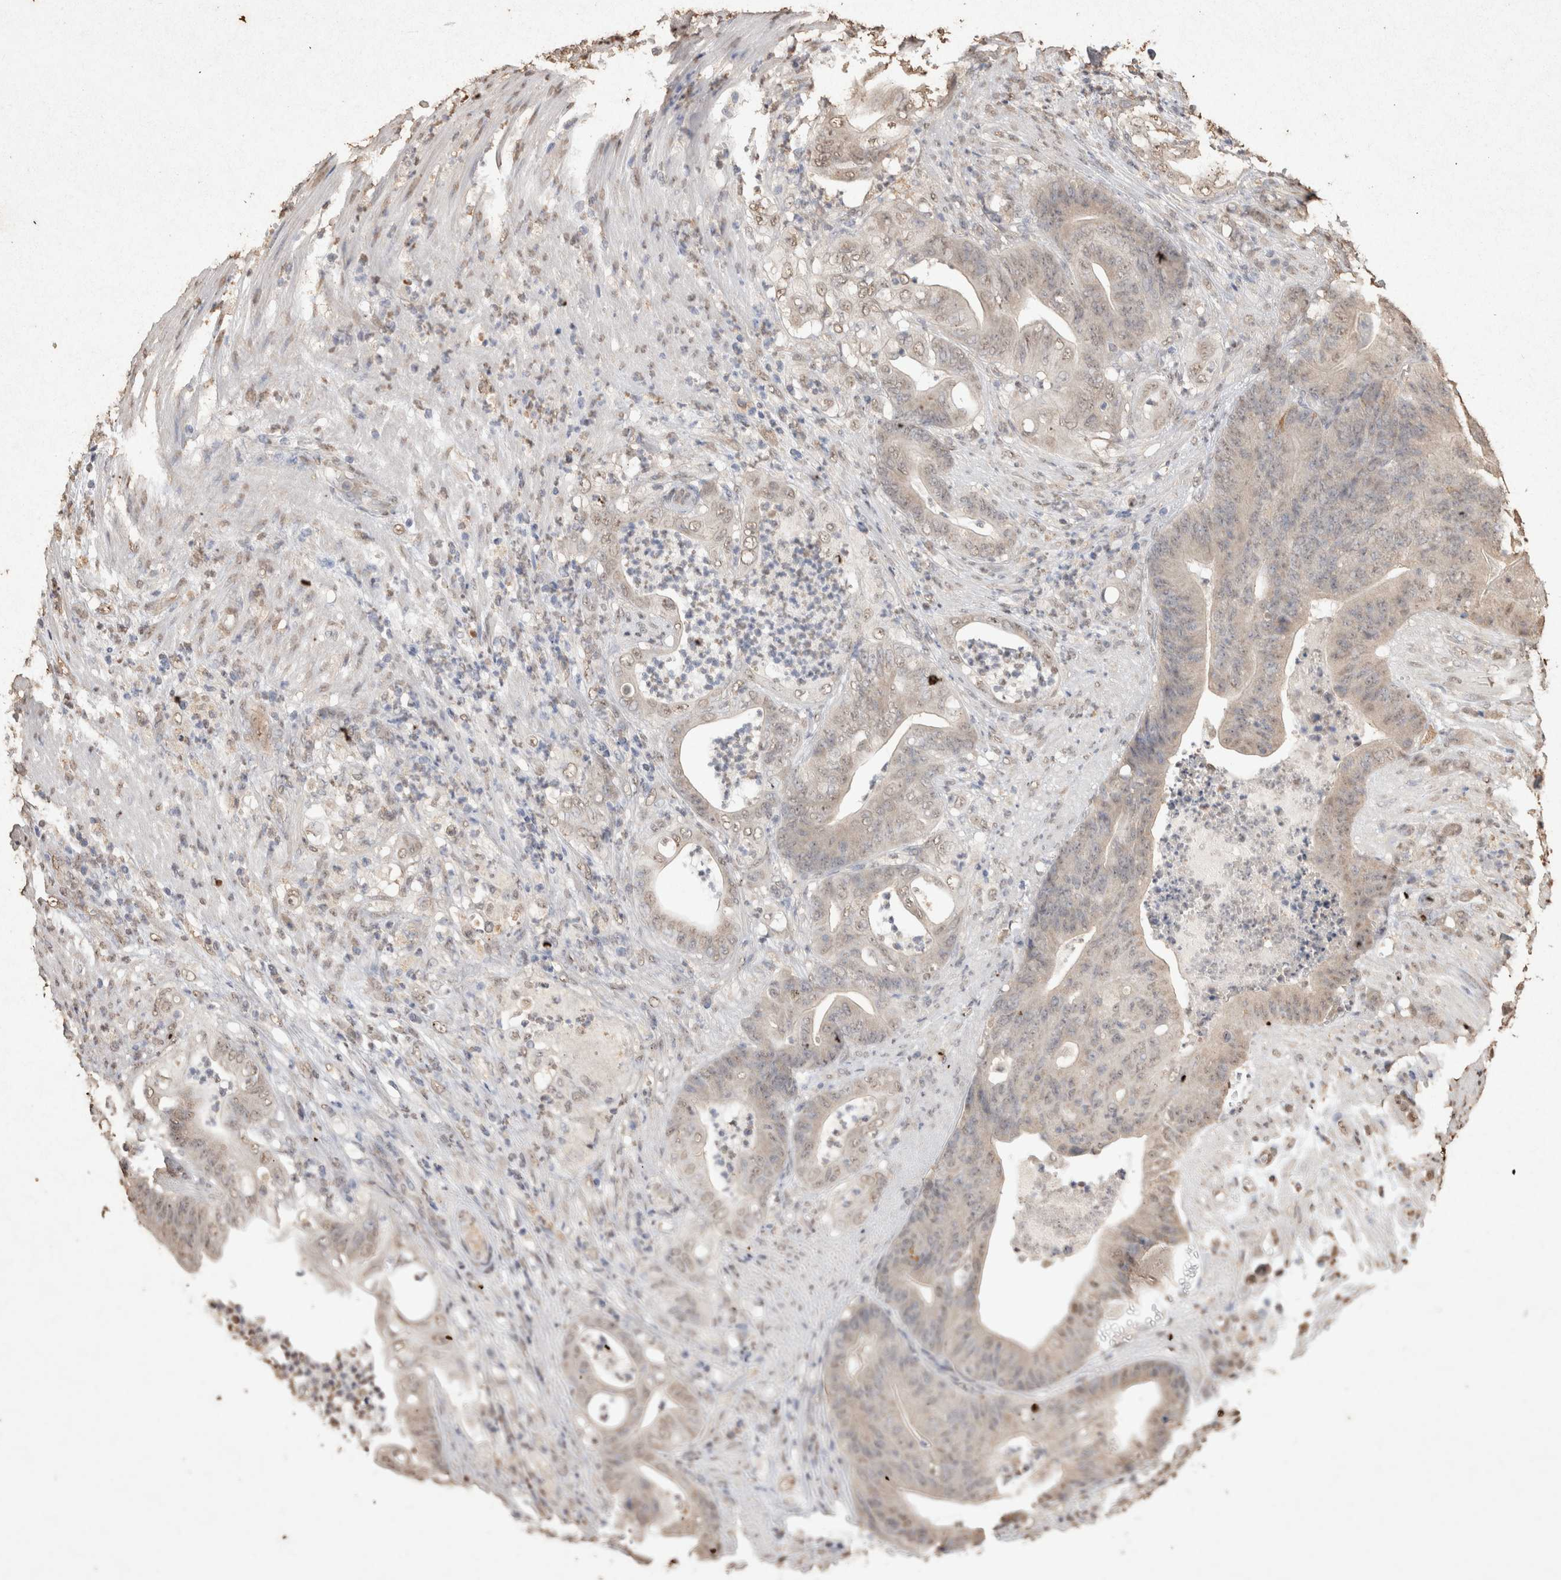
{"staining": {"intensity": "weak", "quantity": "<25%", "location": "nuclear"}, "tissue": "stomach cancer", "cell_type": "Tumor cells", "image_type": "cancer", "snomed": [{"axis": "morphology", "description": "Adenocarcinoma, NOS"}, {"axis": "topography", "description": "Stomach"}], "caption": "A high-resolution photomicrograph shows IHC staining of stomach cancer (adenocarcinoma), which demonstrates no significant positivity in tumor cells. (Stains: DAB (3,3'-diaminobenzidine) immunohistochemistry with hematoxylin counter stain, Microscopy: brightfield microscopy at high magnification).", "gene": "MLX", "patient": {"sex": "female", "age": 73}}